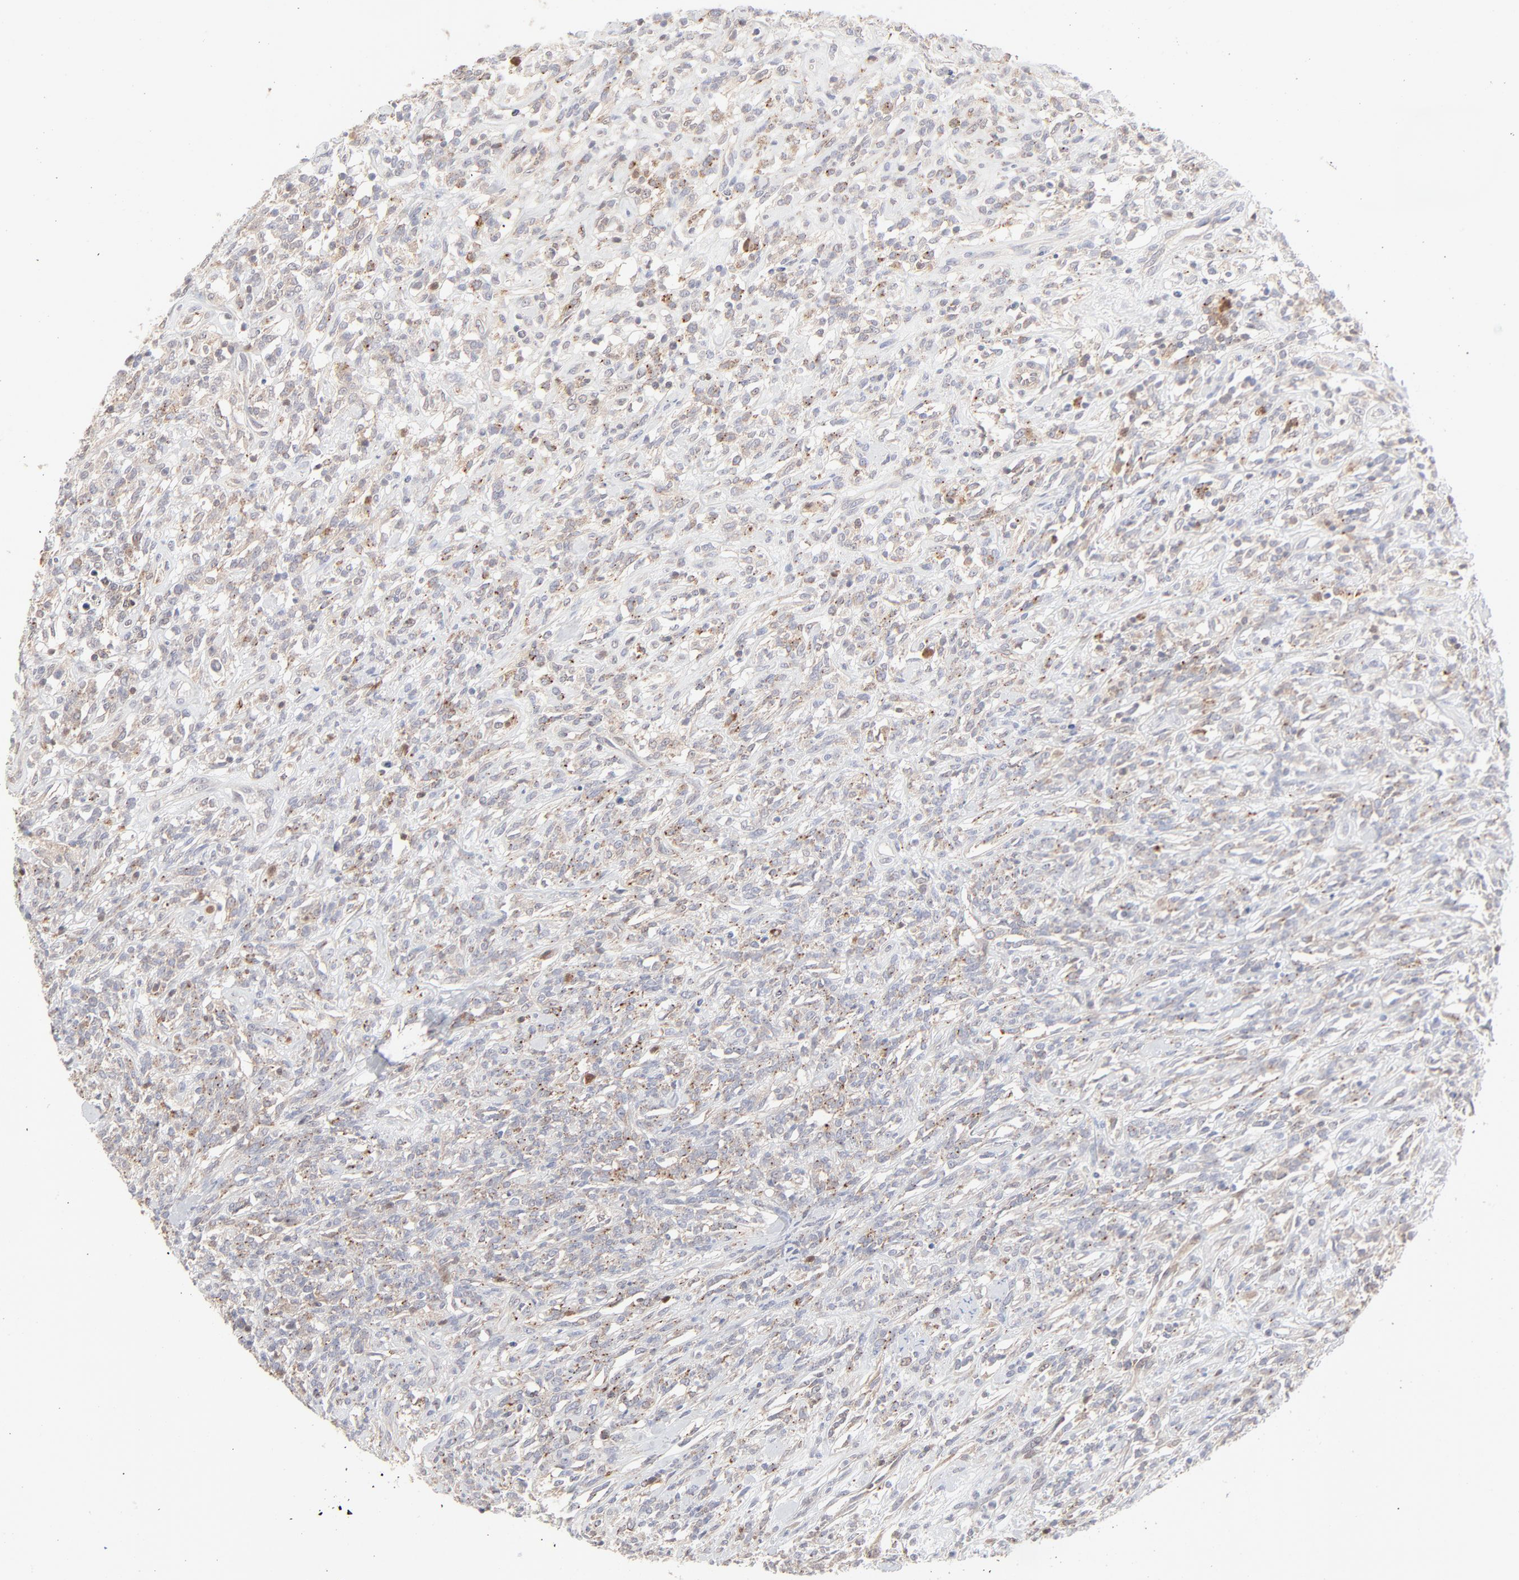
{"staining": {"intensity": "negative", "quantity": "none", "location": "none"}, "tissue": "lymphoma", "cell_type": "Tumor cells", "image_type": "cancer", "snomed": [{"axis": "morphology", "description": "Malignant lymphoma, non-Hodgkin's type, High grade"}, {"axis": "topography", "description": "Lymph node"}], "caption": "Photomicrograph shows no significant protein positivity in tumor cells of lymphoma.", "gene": "CDK6", "patient": {"sex": "female", "age": 73}}